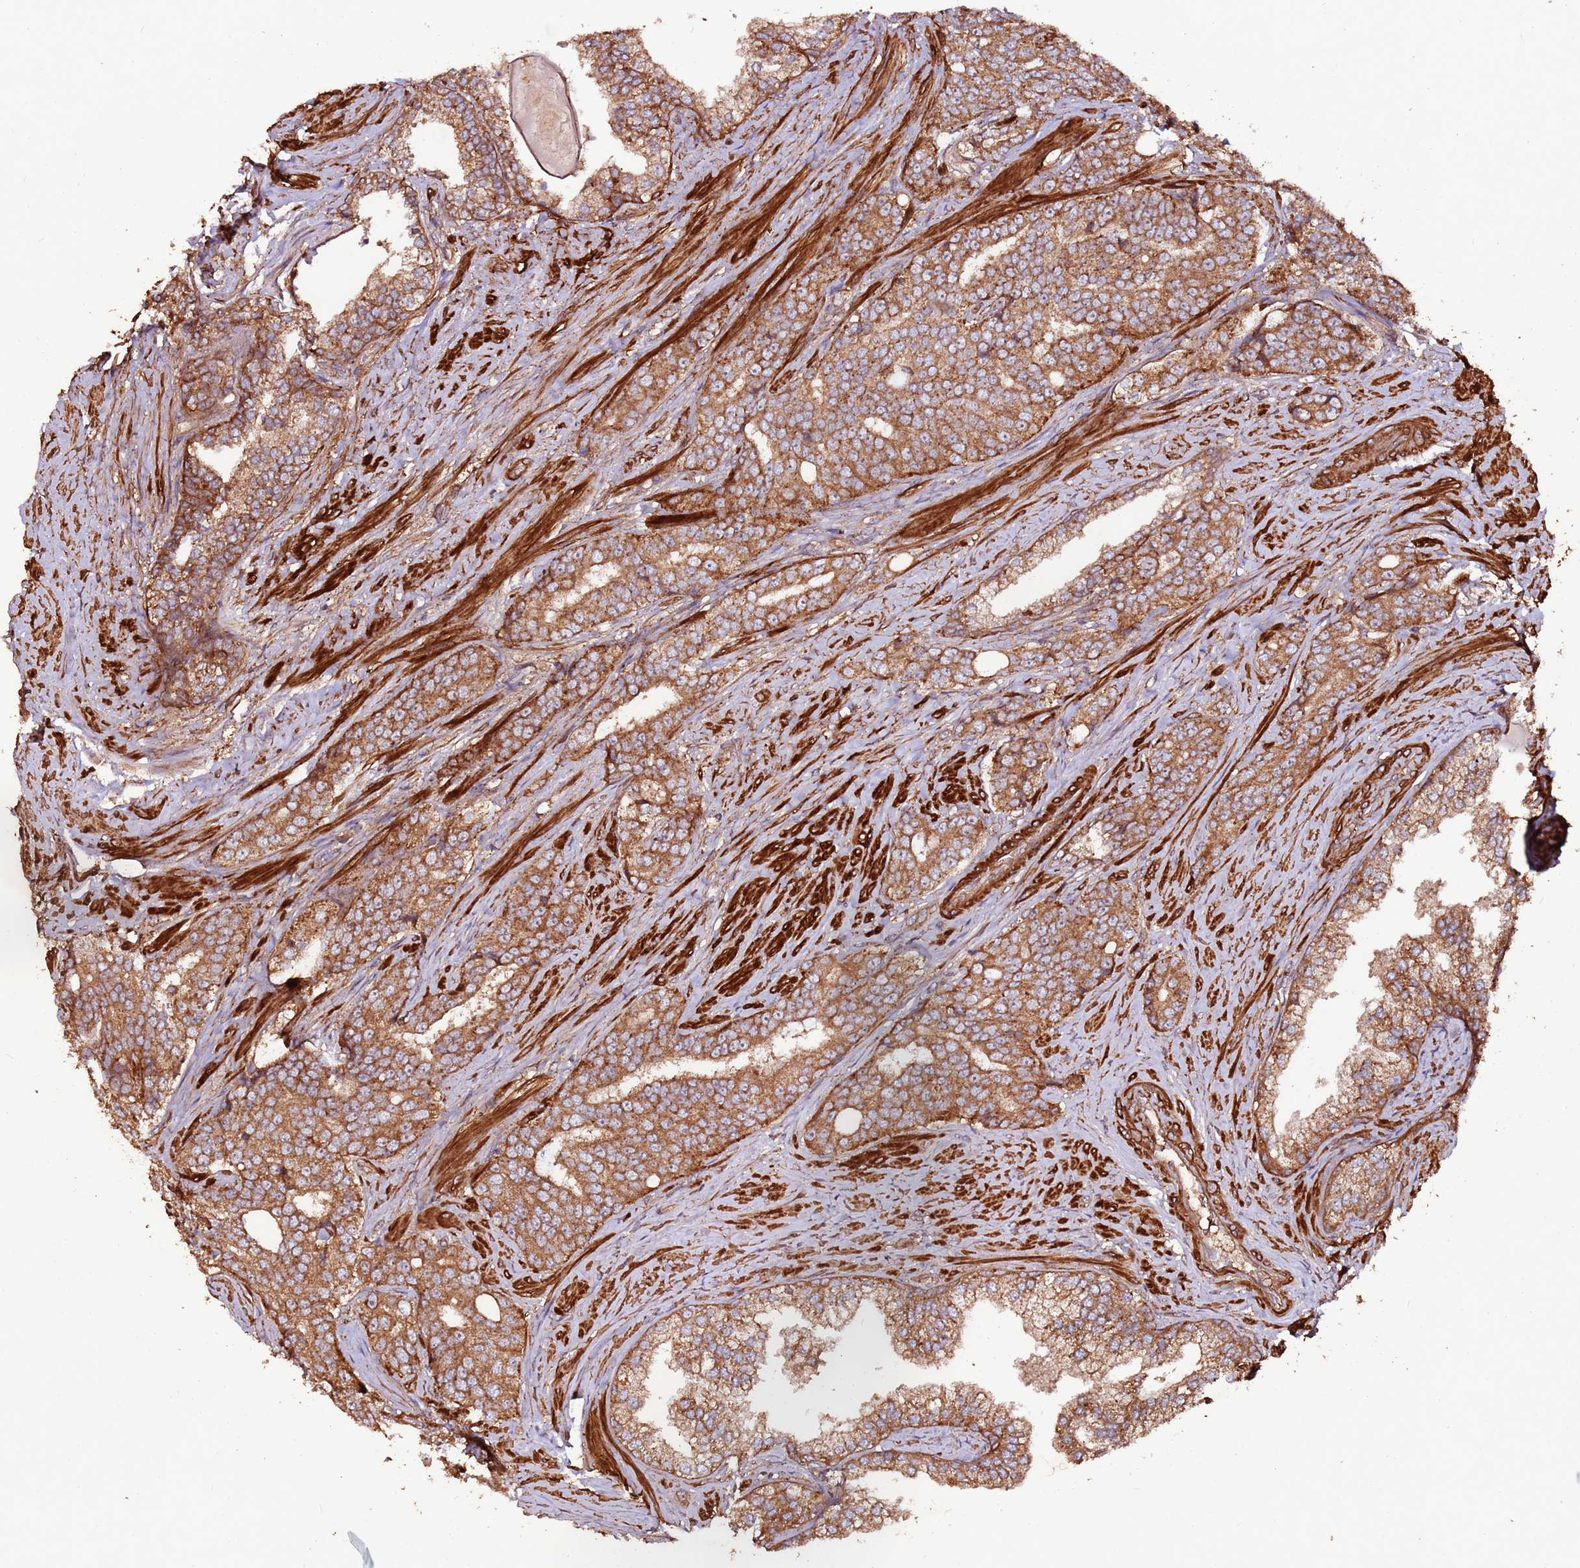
{"staining": {"intensity": "moderate", "quantity": ">75%", "location": "cytoplasmic/membranous"}, "tissue": "prostate cancer", "cell_type": "Tumor cells", "image_type": "cancer", "snomed": [{"axis": "morphology", "description": "Adenocarcinoma, High grade"}, {"axis": "topography", "description": "Prostate"}], "caption": "Tumor cells exhibit moderate cytoplasmic/membranous staining in approximately >75% of cells in adenocarcinoma (high-grade) (prostate).", "gene": "FAM186A", "patient": {"sex": "male", "age": 67}}